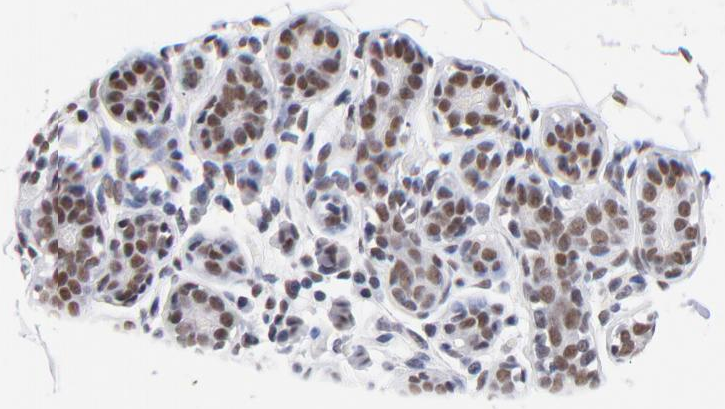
{"staining": {"intensity": "moderate", "quantity": ">75%", "location": "nuclear"}, "tissue": "breast", "cell_type": "Glandular cells", "image_type": "normal", "snomed": [{"axis": "morphology", "description": "Normal tissue, NOS"}, {"axis": "morphology", "description": "Fibrosis, NOS"}, {"axis": "topography", "description": "Breast"}], "caption": "Immunohistochemistry histopathology image of normal breast: human breast stained using immunohistochemistry (IHC) shows medium levels of moderate protein expression localized specifically in the nuclear of glandular cells, appearing as a nuclear brown color.", "gene": "ZNF74", "patient": {"sex": "female", "age": 39}}